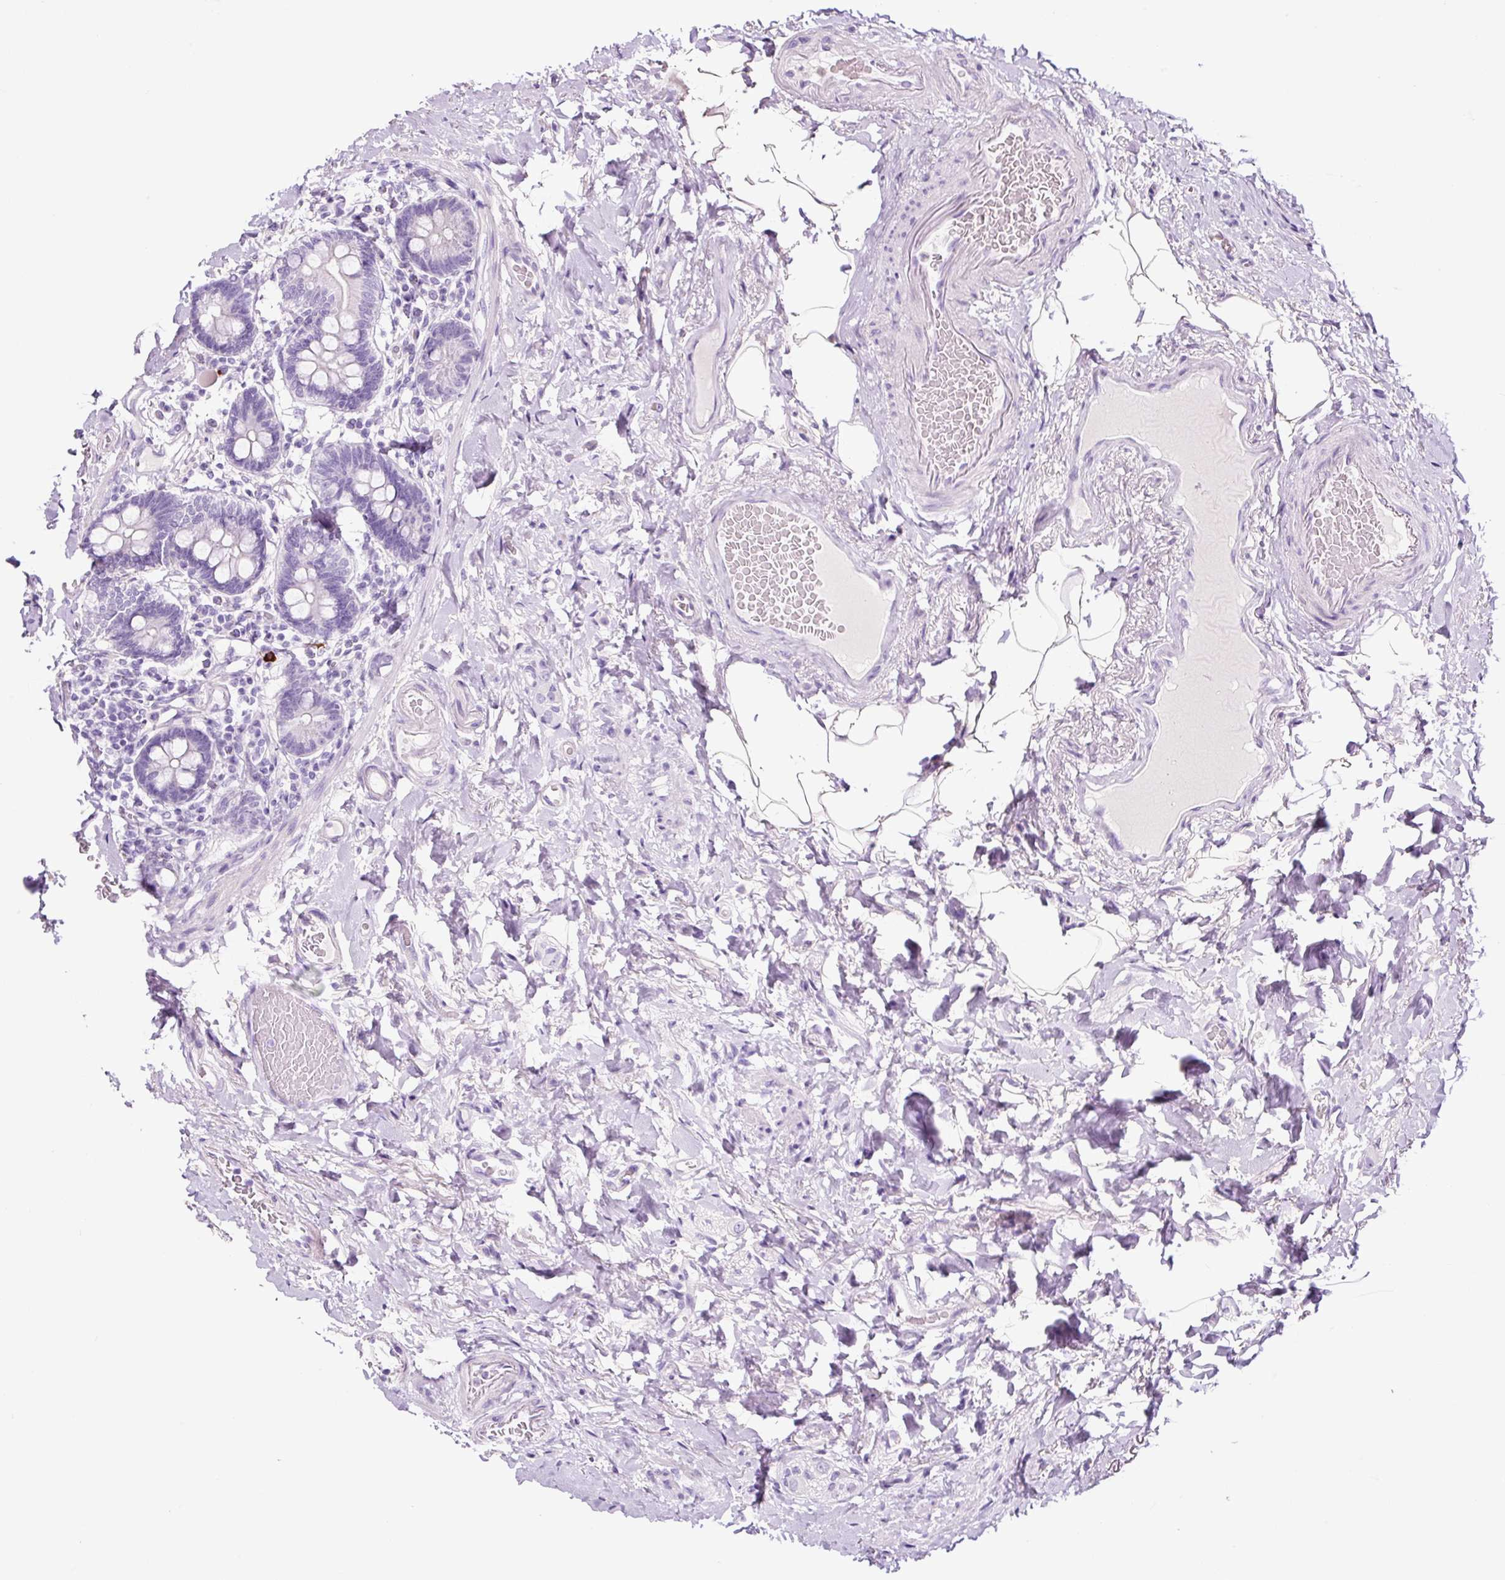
{"staining": {"intensity": "negative", "quantity": "none", "location": "none"}, "tissue": "small intestine", "cell_type": "Glandular cells", "image_type": "normal", "snomed": [{"axis": "morphology", "description": "Normal tissue, NOS"}, {"axis": "topography", "description": "Small intestine"}], "caption": "This histopathology image is of benign small intestine stained with immunohistochemistry to label a protein in brown with the nuclei are counter-stained blue. There is no expression in glandular cells.", "gene": "RNF212B", "patient": {"sex": "female", "age": 64}}